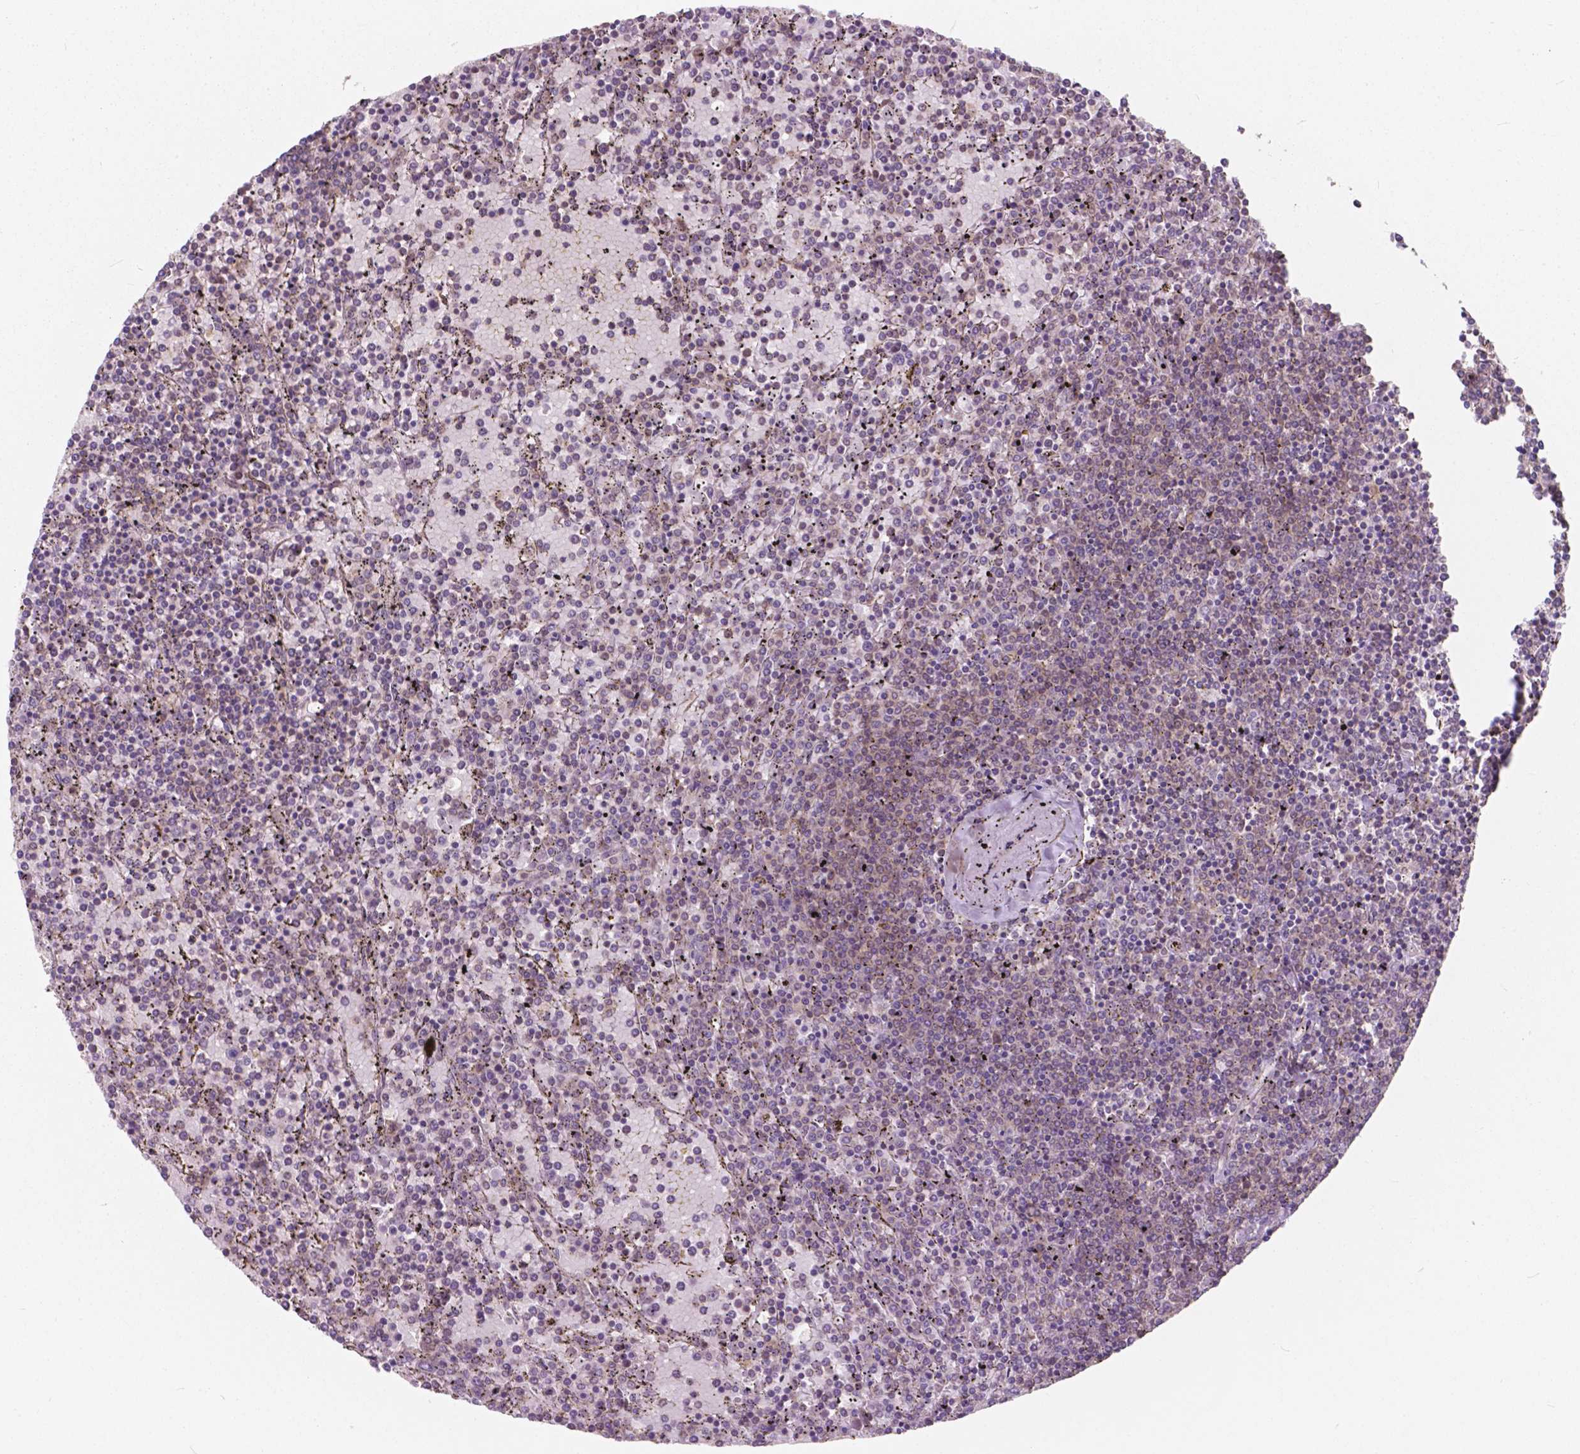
{"staining": {"intensity": "negative", "quantity": "none", "location": "none"}, "tissue": "lymphoma", "cell_type": "Tumor cells", "image_type": "cancer", "snomed": [{"axis": "morphology", "description": "Malignant lymphoma, non-Hodgkin's type, Low grade"}, {"axis": "topography", "description": "Spleen"}], "caption": "Tumor cells are negative for protein expression in human low-grade malignant lymphoma, non-Hodgkin's type. Nuclei are stained in blue.", "gene": "MRPL33", "patient": {"sex": "female", "age": 77}}